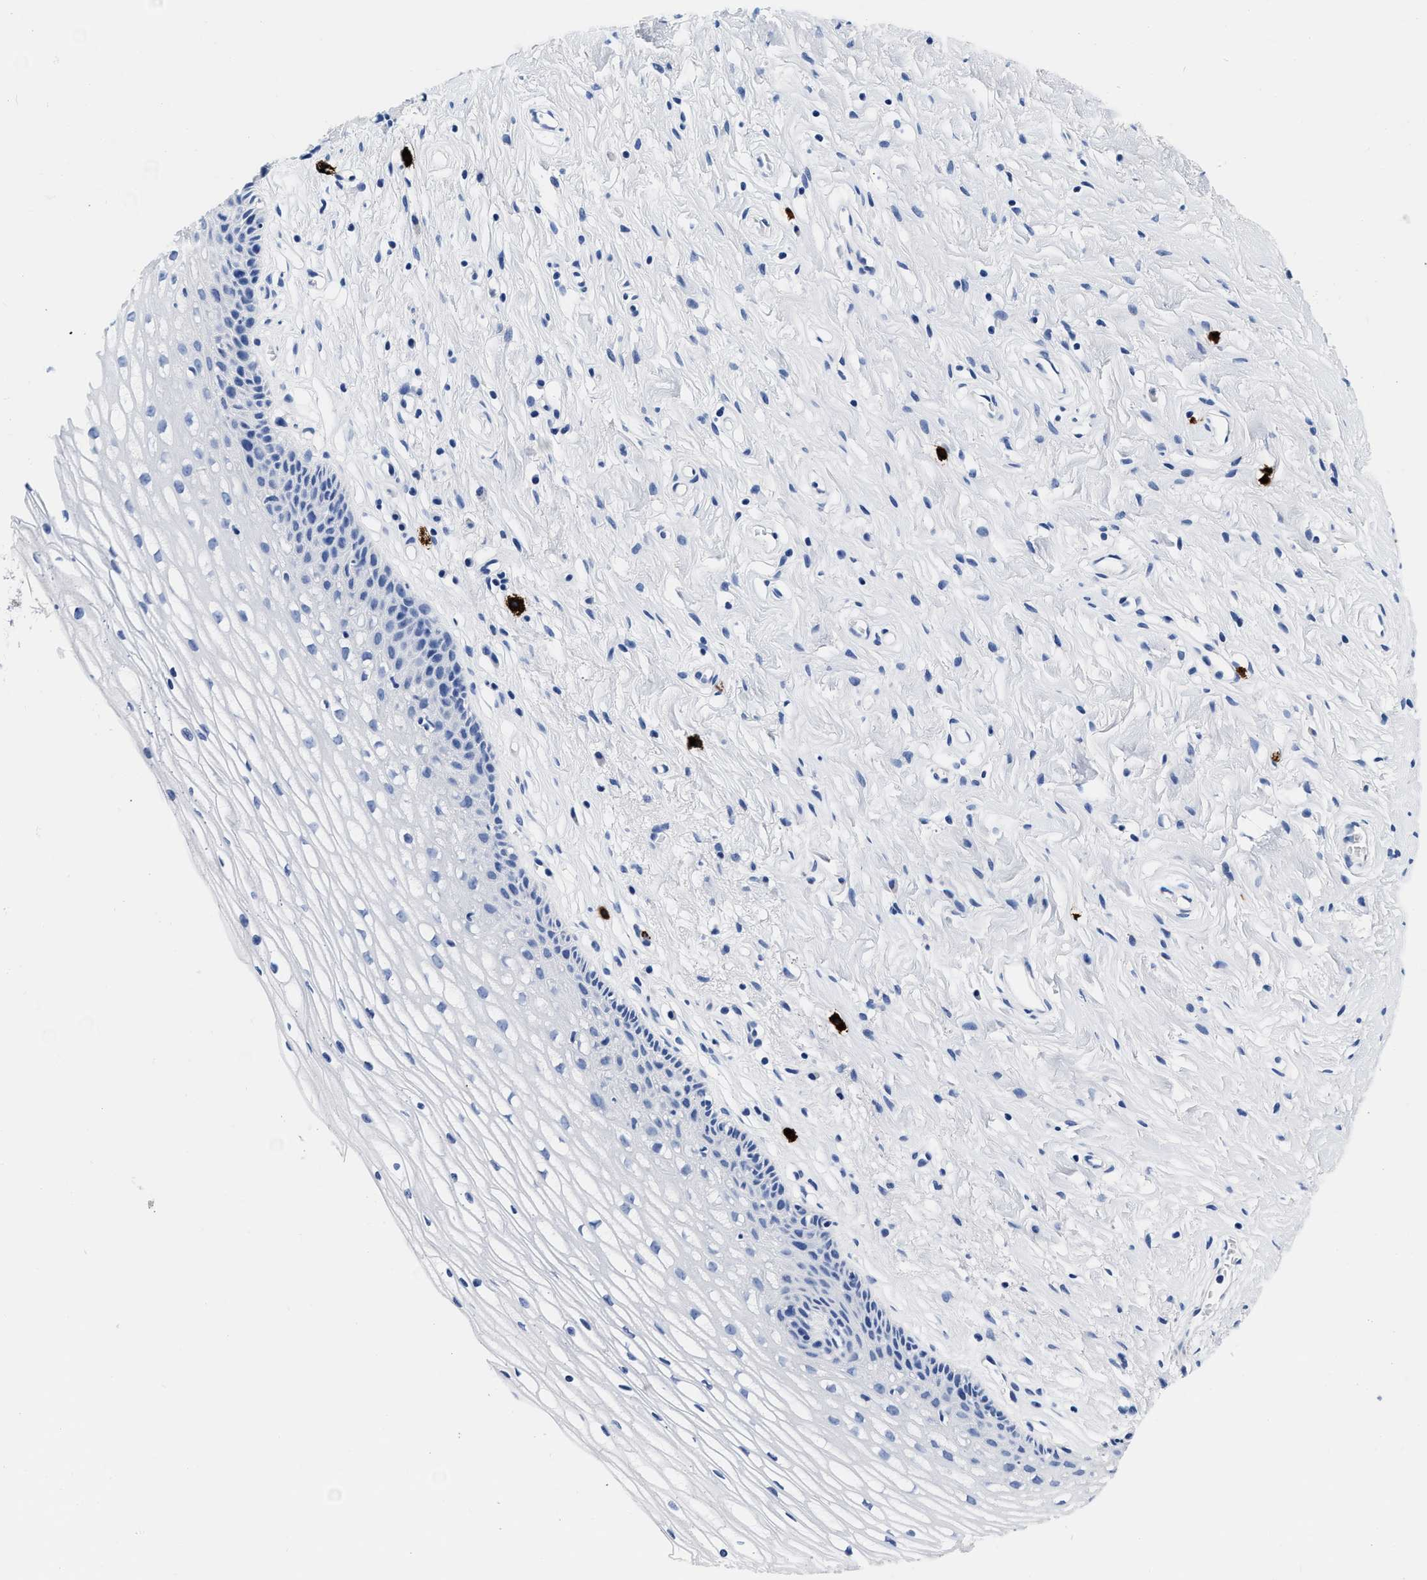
{"staining": {"intensity": "negative", "quantity": "none", "location": "none"}, "tissue": "cervix", "cell_type": "Glandular cells", "image_type": "normal", "snomed": [{"axis": "morphology", "description": "Normal tissue, NOS"}, {"axis": "topography", "description": "Cervix"}], "caption": "Immunohistochemical staining of unremarkable cervix reveals no significant expression in glandular cells.", "gene": "CER1", "patient": {"sex": "female", "age": 77}}